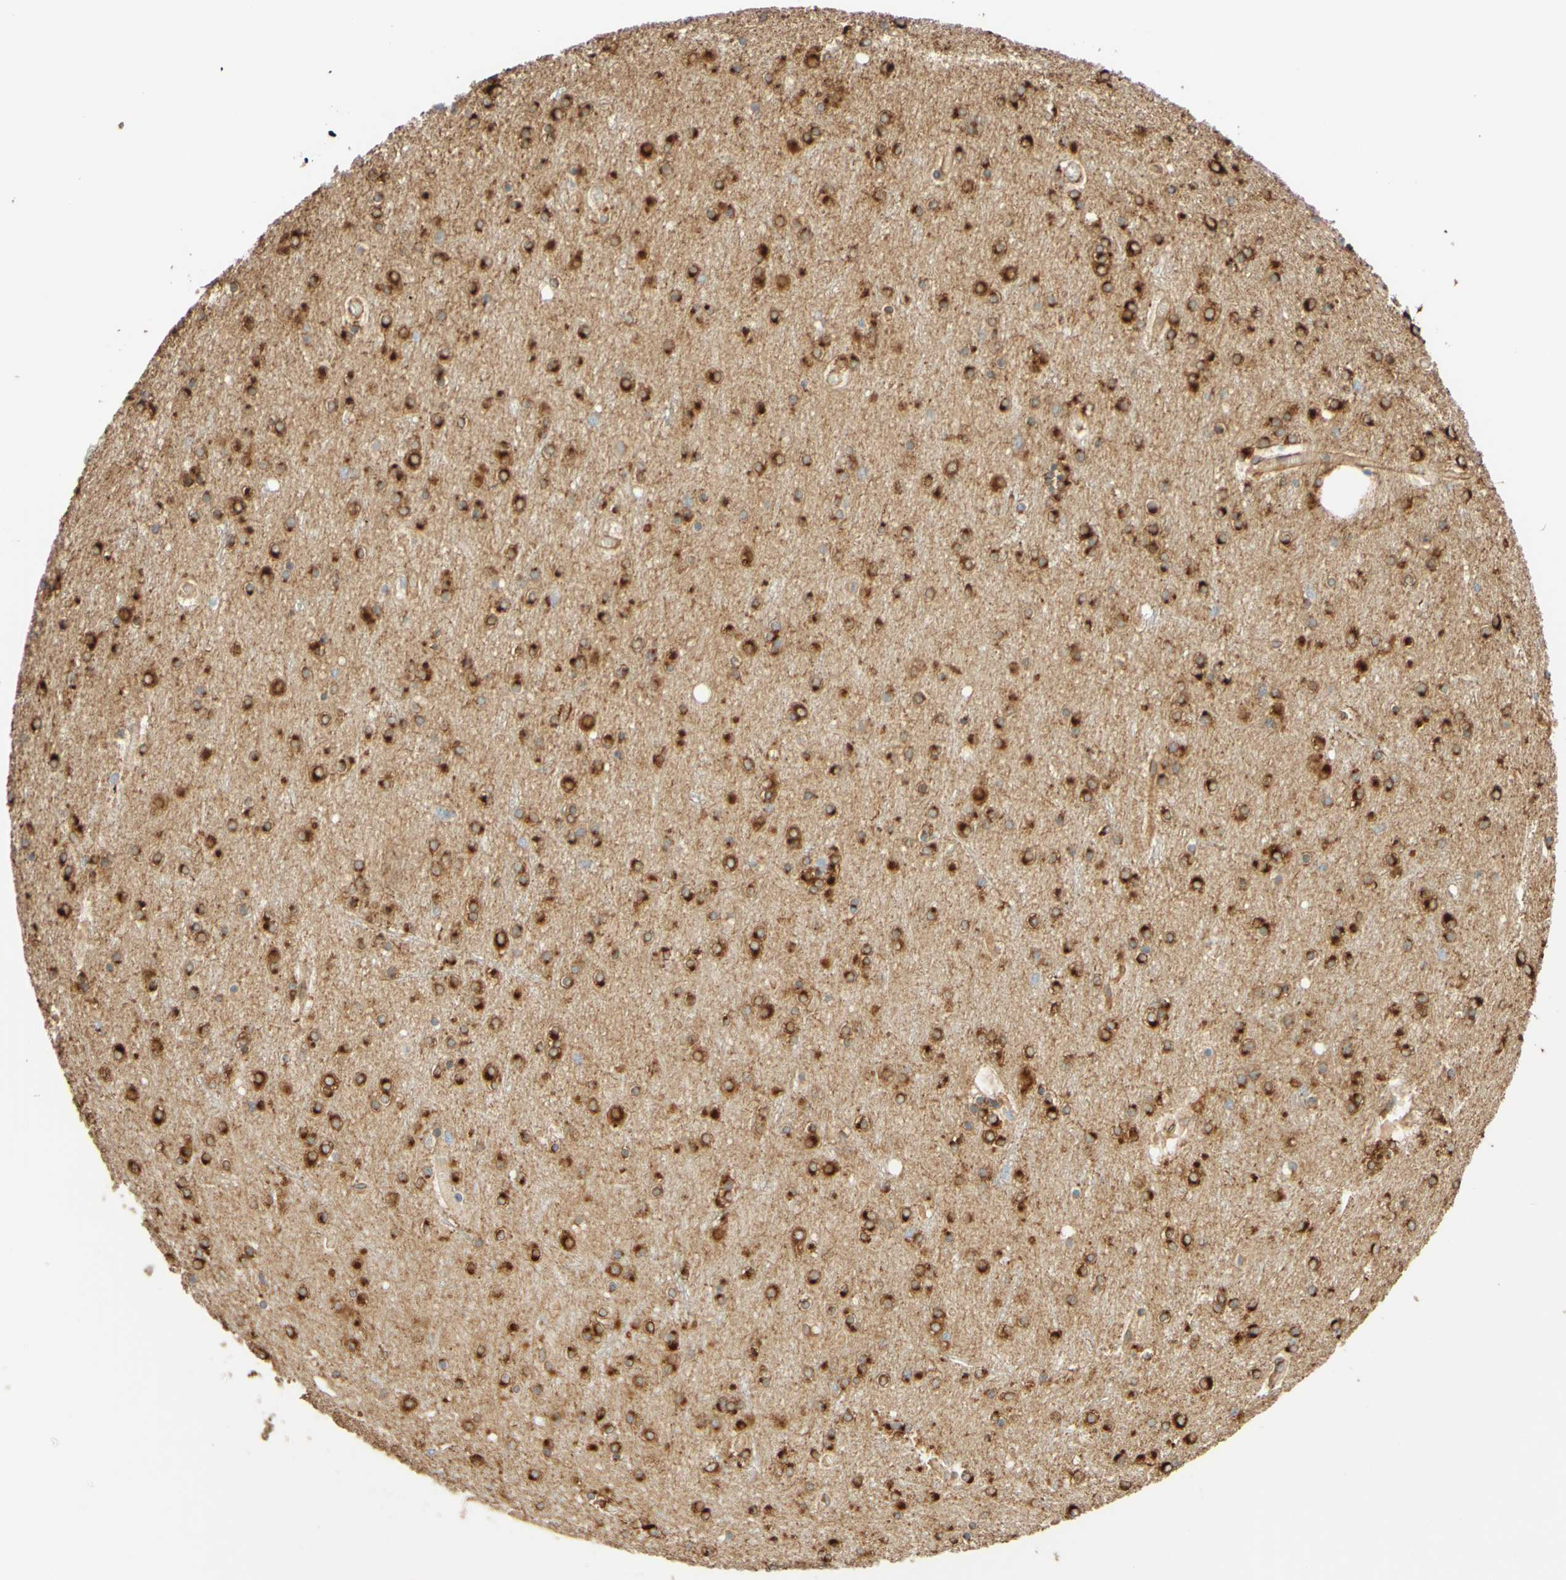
{"staining": {"intensity": "moderate", "quantity": ">75%", "location": "cytoplasmic/membranous"}, "tissue": "cerebral cortex", "cell_type": "Endothelial cells", "image_type": "normal", "snomed": [{"axis": "morphology", "description": "Normal tissue, NOS"}, {"axis": "topography", "description": "Cerebral cortex"}], "caption": "The image exhibits immunohistochemical staining of benign cerebral cortex. There is moderate cytoplasmic/membranous staining is present in approximately >75% of endothelial cells. (Brightfield microscopy of DAB IHC at high magnification).", "gene": "ENDOD1", "patient": {"sex": "female", "age": 54}}